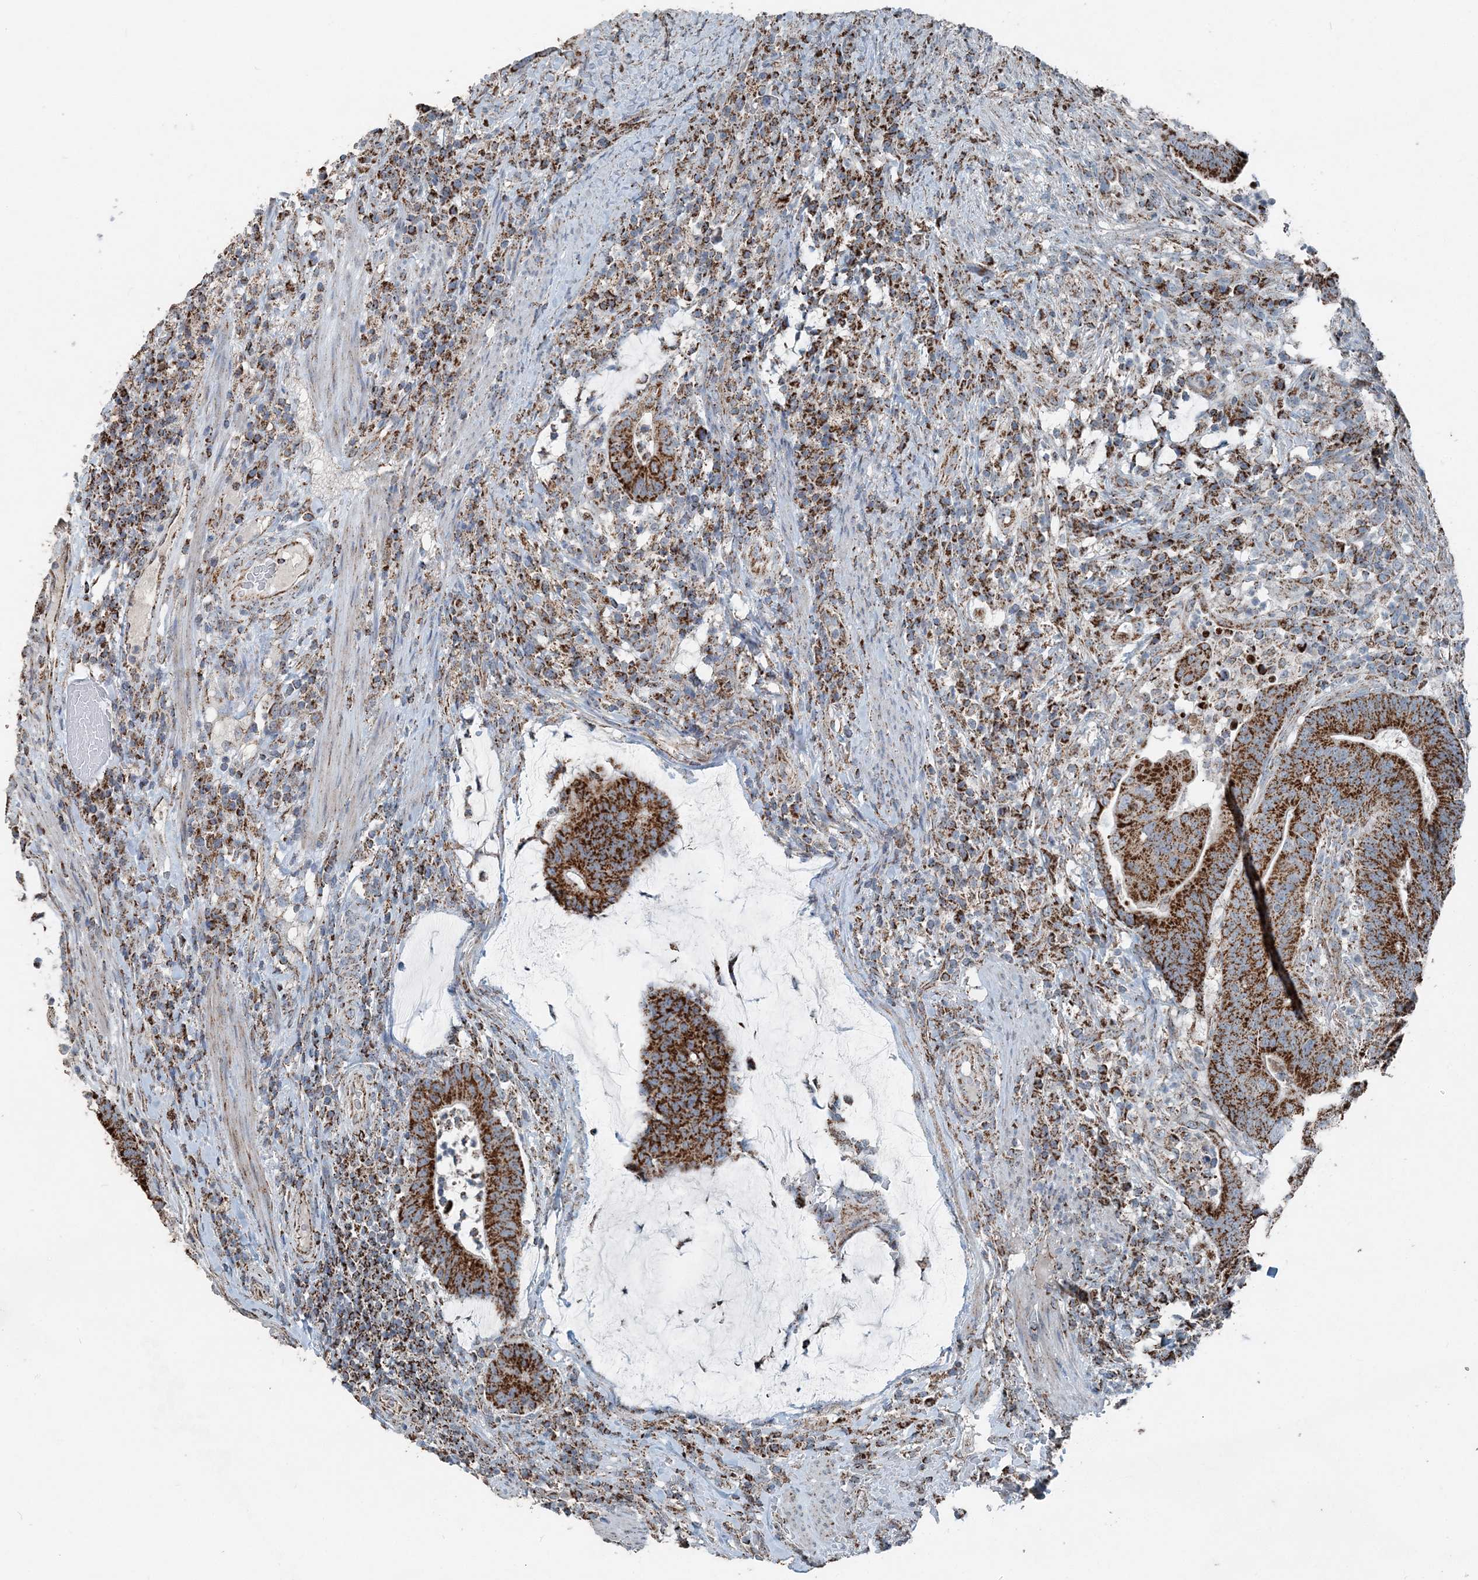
{"staining": {"intensity": "strong", "quantity": ">75%", "location": "cytoplasmic/membranous"}, "tissue": "colorectal cancer", "cell_type": "Tumor cells", "image_type": "cancer", "snomed": [{"axis": "morphology", "description": "Adenocarcinoma, NOS"}, {"axis": "topography", "description": "Colon"}], "caption": "A micrograph of adenocarcinoma (colorectal) stained for a protein shows strong cytoplasmic/membranous brown staining in tumor cells. (DAB (3,3'-diaminobenzidine) = brown stain, brightfield microscopy at high magnification).", "gene": "SUCLG1", "patient": {"sex": "female", "age": 66}}